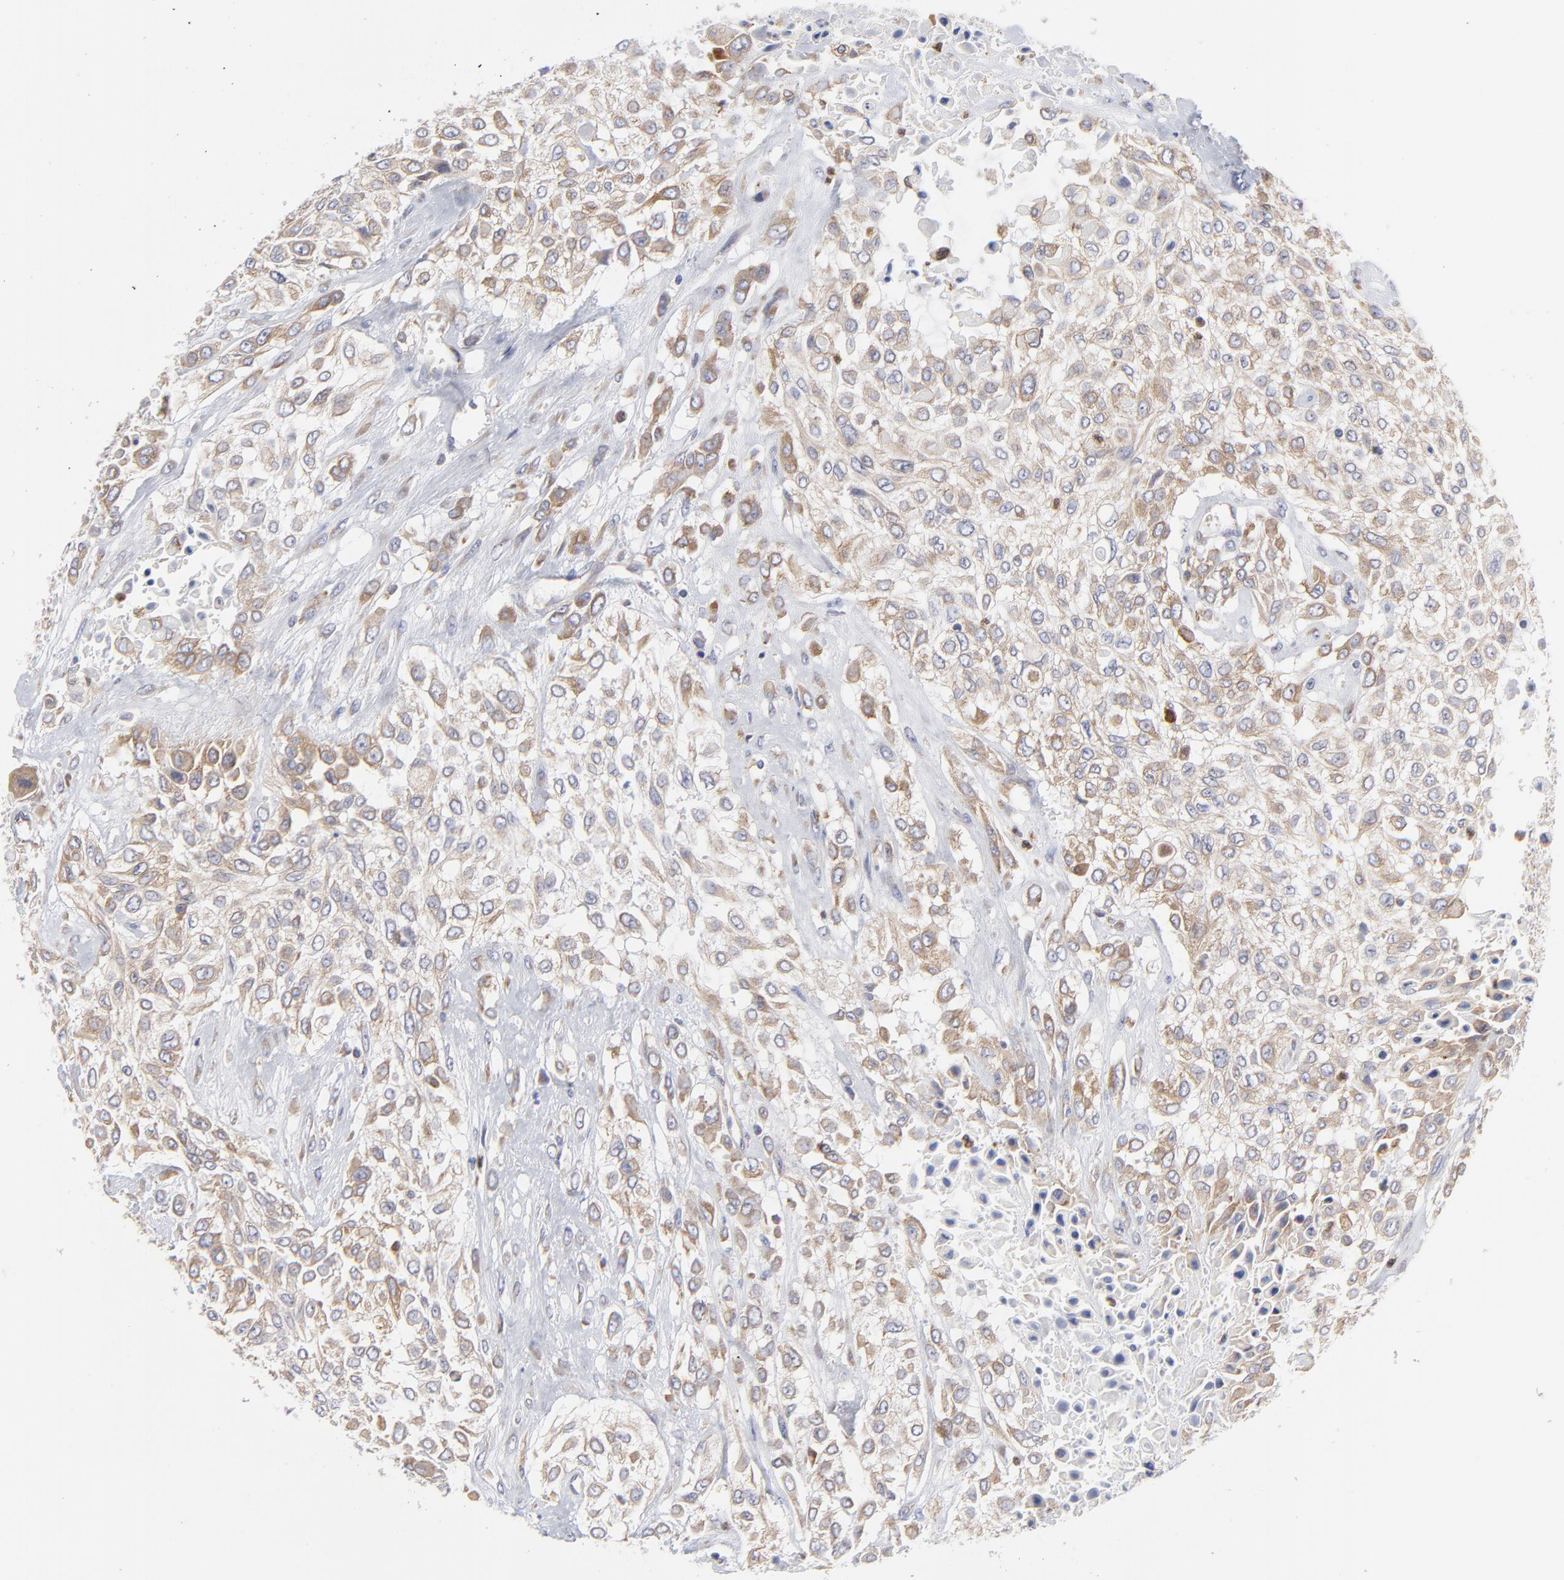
{"staining": {"intensity": "moderate", "quantity": ">75%", "location": "cytoplasmic/membranous"}, "tissue": "urothelial cancer", "cell_type": "Tumor cells", "image_type": "cancer", "snomed": [{"axis": "morphology", "description": "Urothelial carcinoma, High grade"}, {"axis": "topography", "description": "Urinary bladder"}], "caption": "Moderate cytoplasmic/membranous positivity for a protein is seen in about >75% of tumor cells of high-grade urothelial carcinoma using immunohistochemistry (IHC).", "gene": "MOSPD2", "patient": {"sex": "male", "age": 57}}